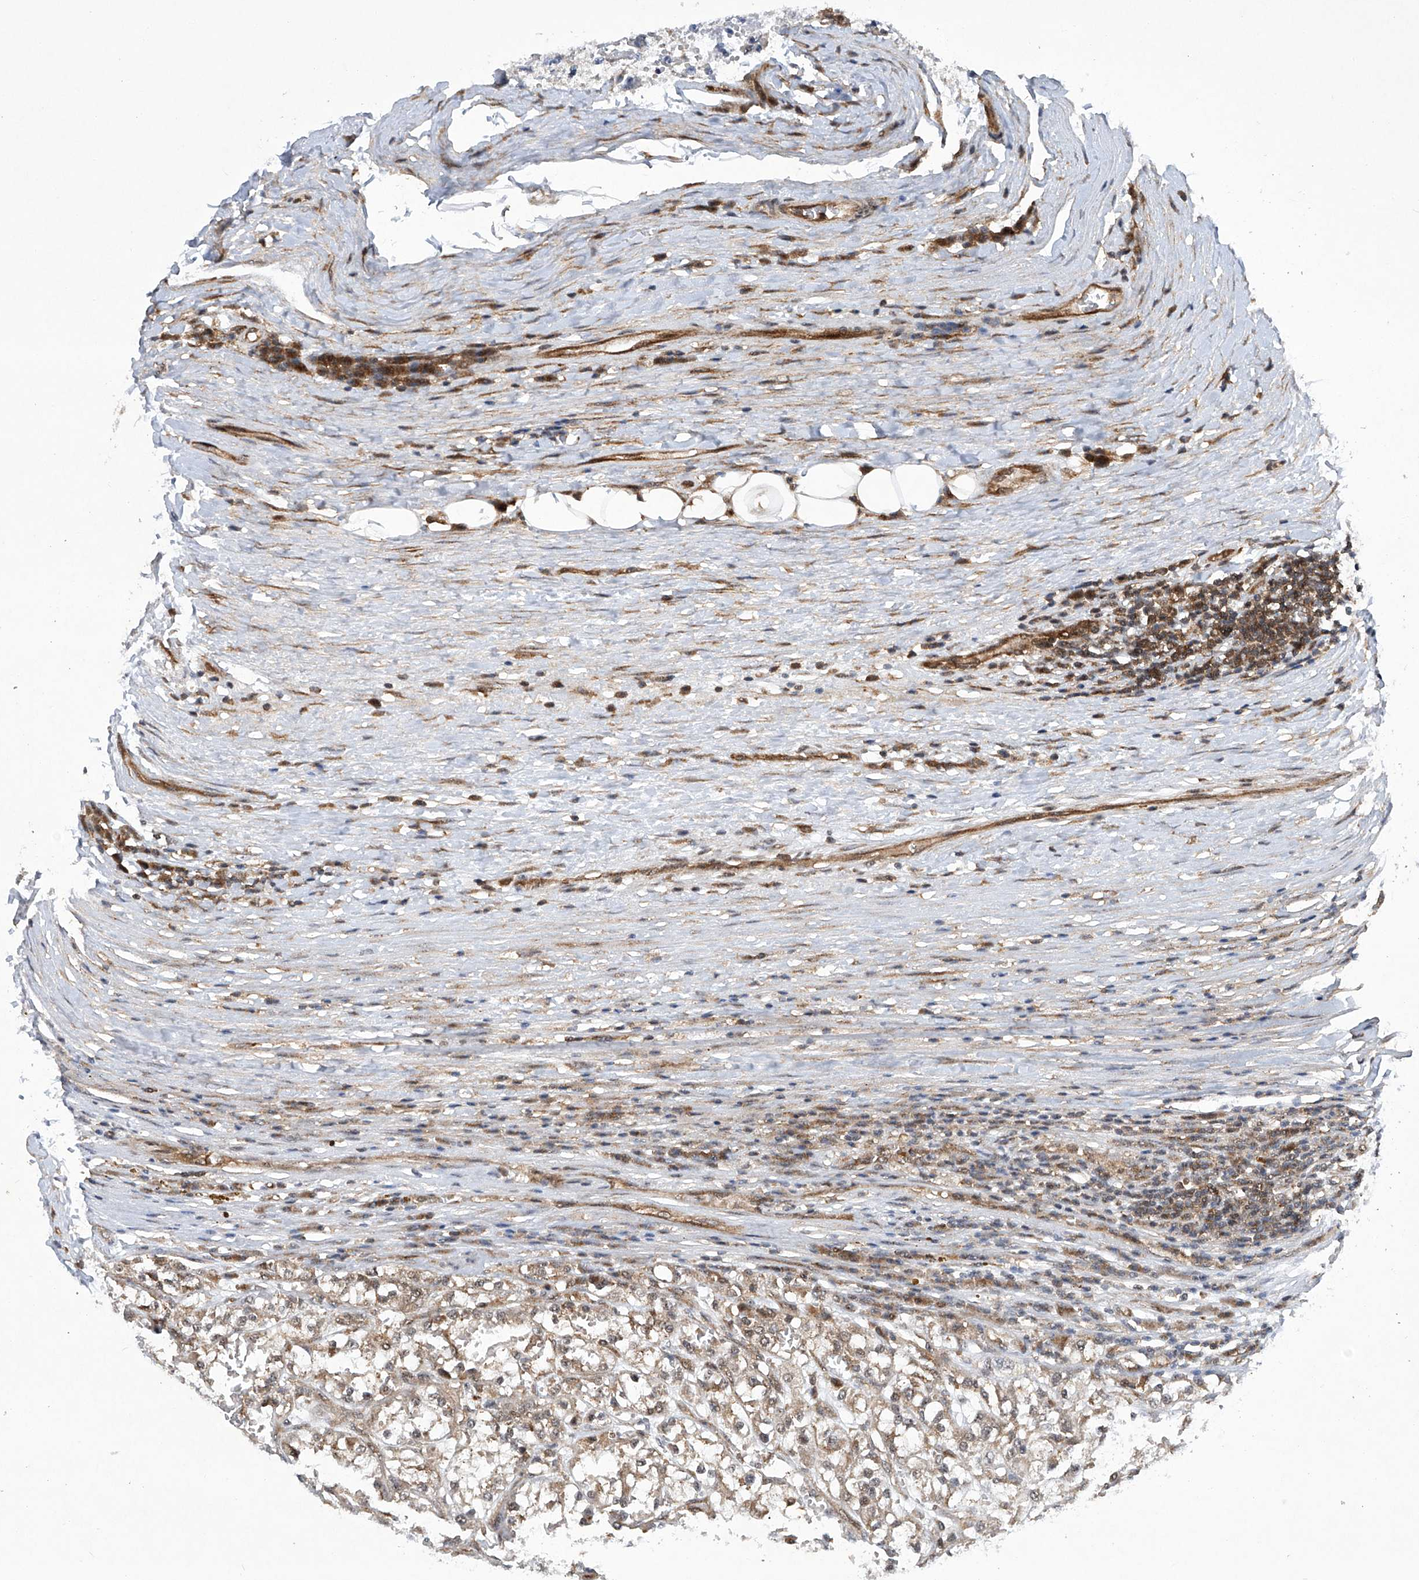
{"staining": {"intensity": "negative", "quantity": "none", "location": "none"}, "tissue": "renal cancer", "cell_type": "Tumor cells", "image_type": "cancer", "snomed": [{"axis": "morphology", "description": "Adenocarcinoma, NOS"}, {"axis": "topography", "description": "Kidney"}], "caption": "An immunohistochemistry (IHC) image of adenocarcinoma (renal) is shown. There is no staining in tumor cells of adenocarcinoma (renal).", "gene": "CISH", "patient": {"sex": "female", "age": 52}}